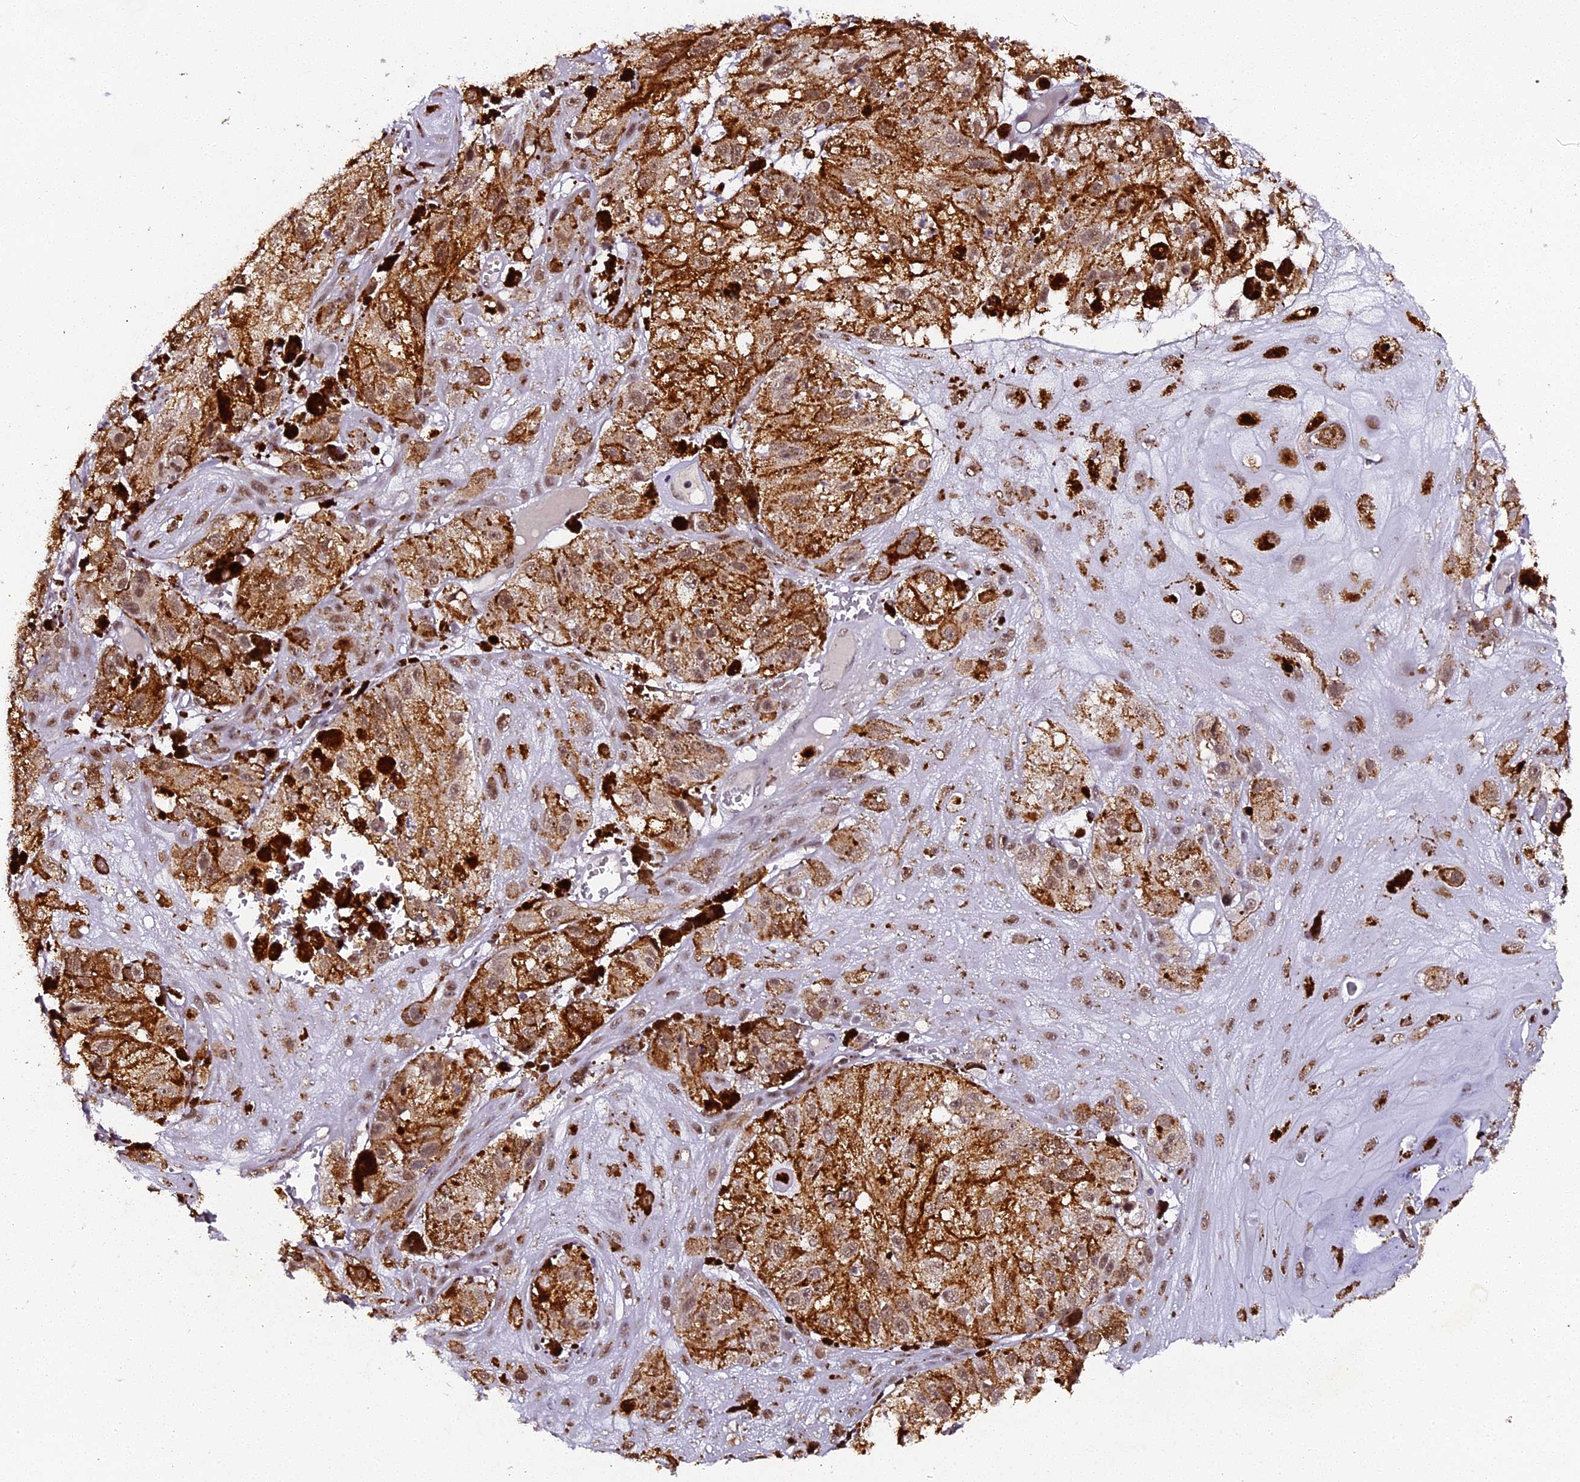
{"staining": {"intensity": "moderate", "quantity": ">75%", "location": "cytoplasmic/membranous,nuclear"}, "tissue": "melanoma", "cell_type": "Tumor cells", "image_type": "cancer", "snomed": [{"axis": "morphology", "description": "Malignant melanoma, NOS"}, {"axis": "topography", "description": "Skin"}], "caption": "Immunohistochemistry micrograph of human malignant melanoma stained for a protein (brown), which shows medium levels of moderate cytoplasmic/membranous and nuclear staining in about >75% of tumor cells.", "gene": "NCBP1", "patient": {"sex": "male", "age": 88}}